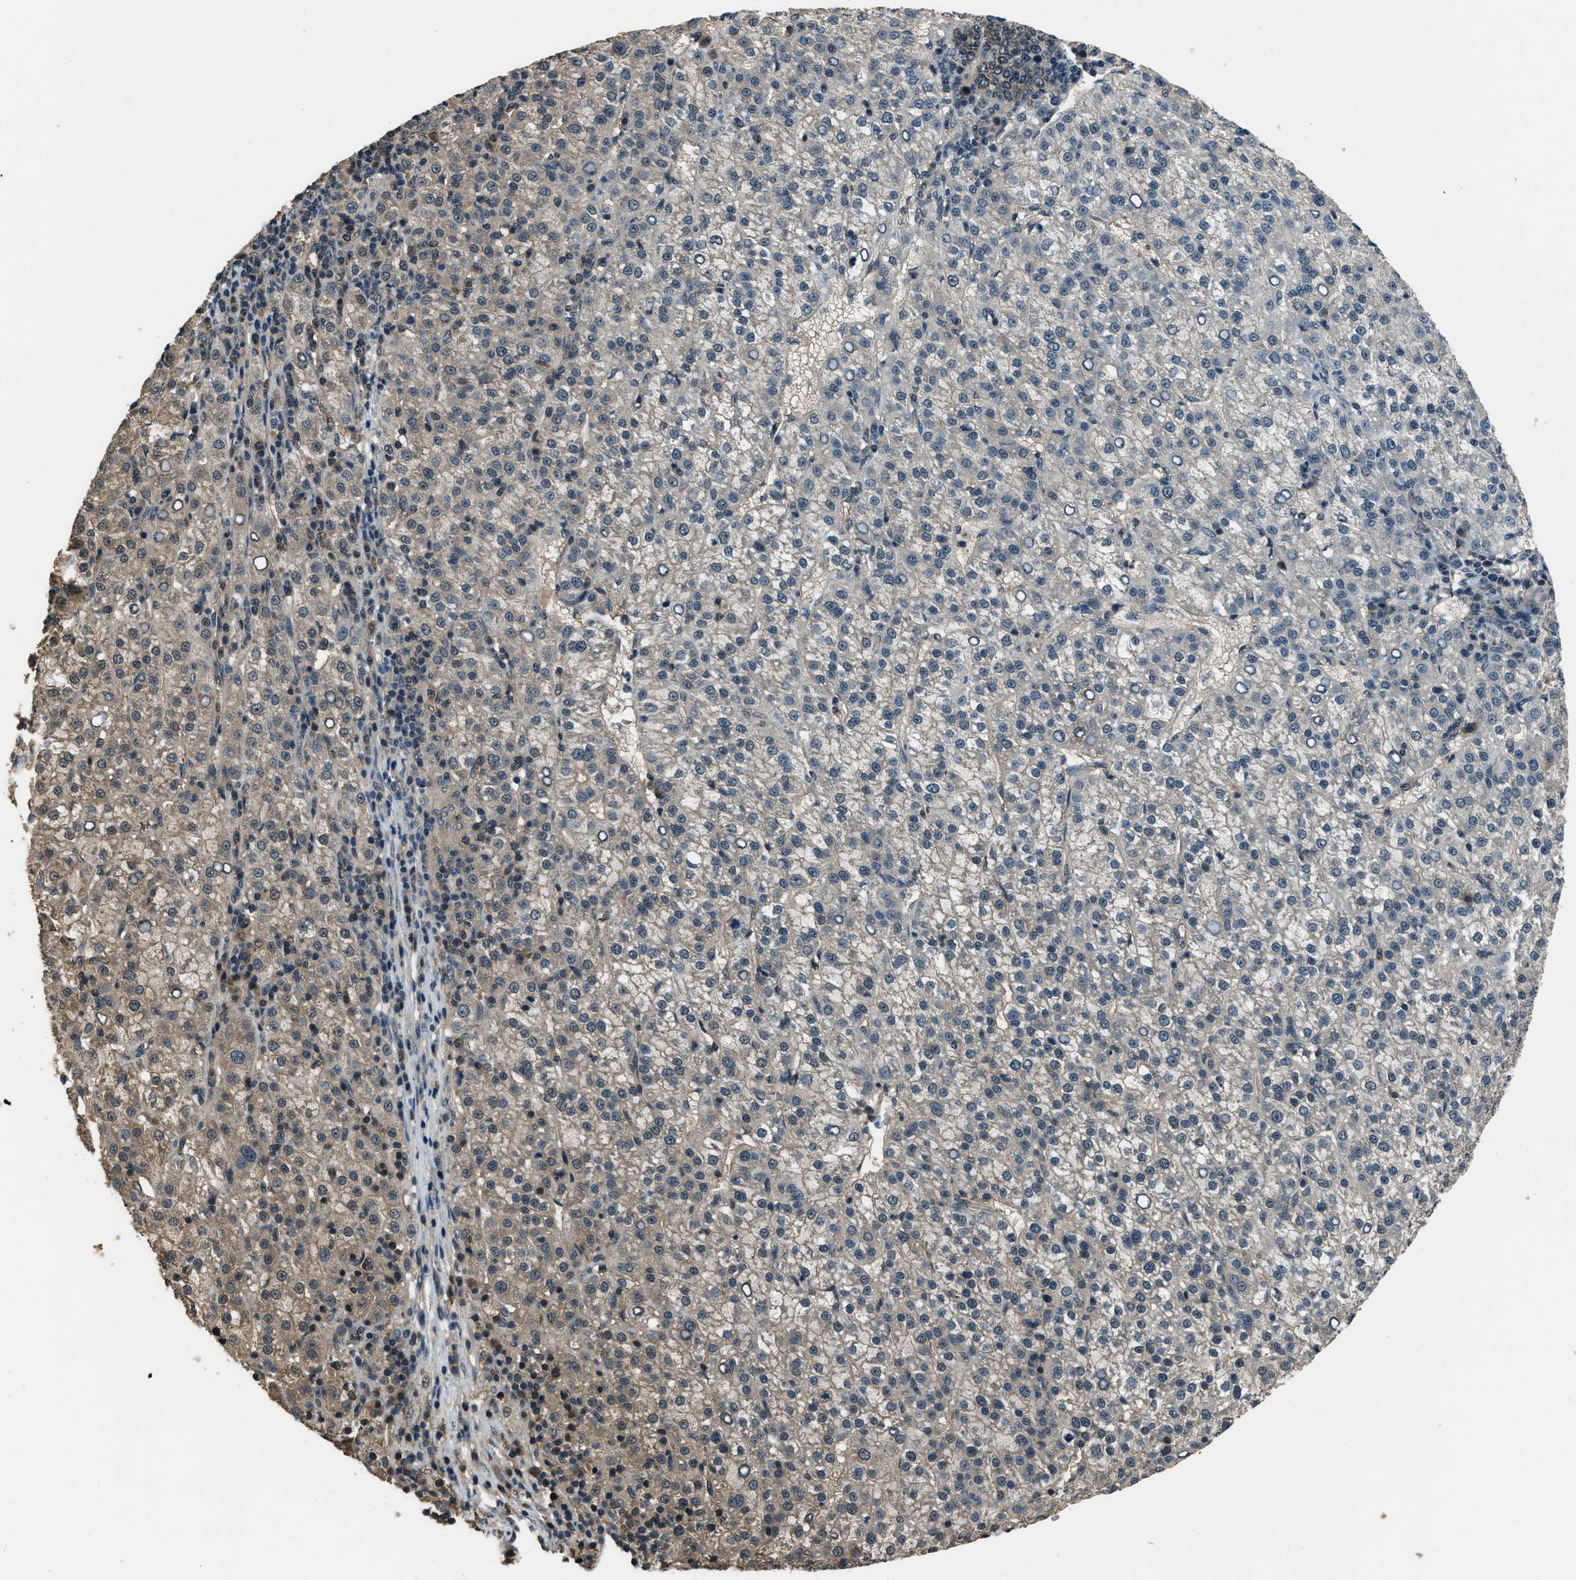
{"staining": {"intensity": "weak", "quantity": "<25%", "location": "cytoplasmic/membranous"}, "tissue": "liver cancer", "cell_type": "Tumor cells", "image_type": "cancer", "snomed": [{"axis": "morphology", "description": "Carcinoma, Hepatocellular, NOS"}, {"axis": "topography", "description": "Liver"}], "caption": "Immunohistochemical staining of liver cancer (hepatocellular carcinoma) exhibits no significant positivity in tumor cells. (DAB immunohistochemistry, high magnification).", "gene": "NUDCD3", "patient": {"sex": "female", "age": 58}}